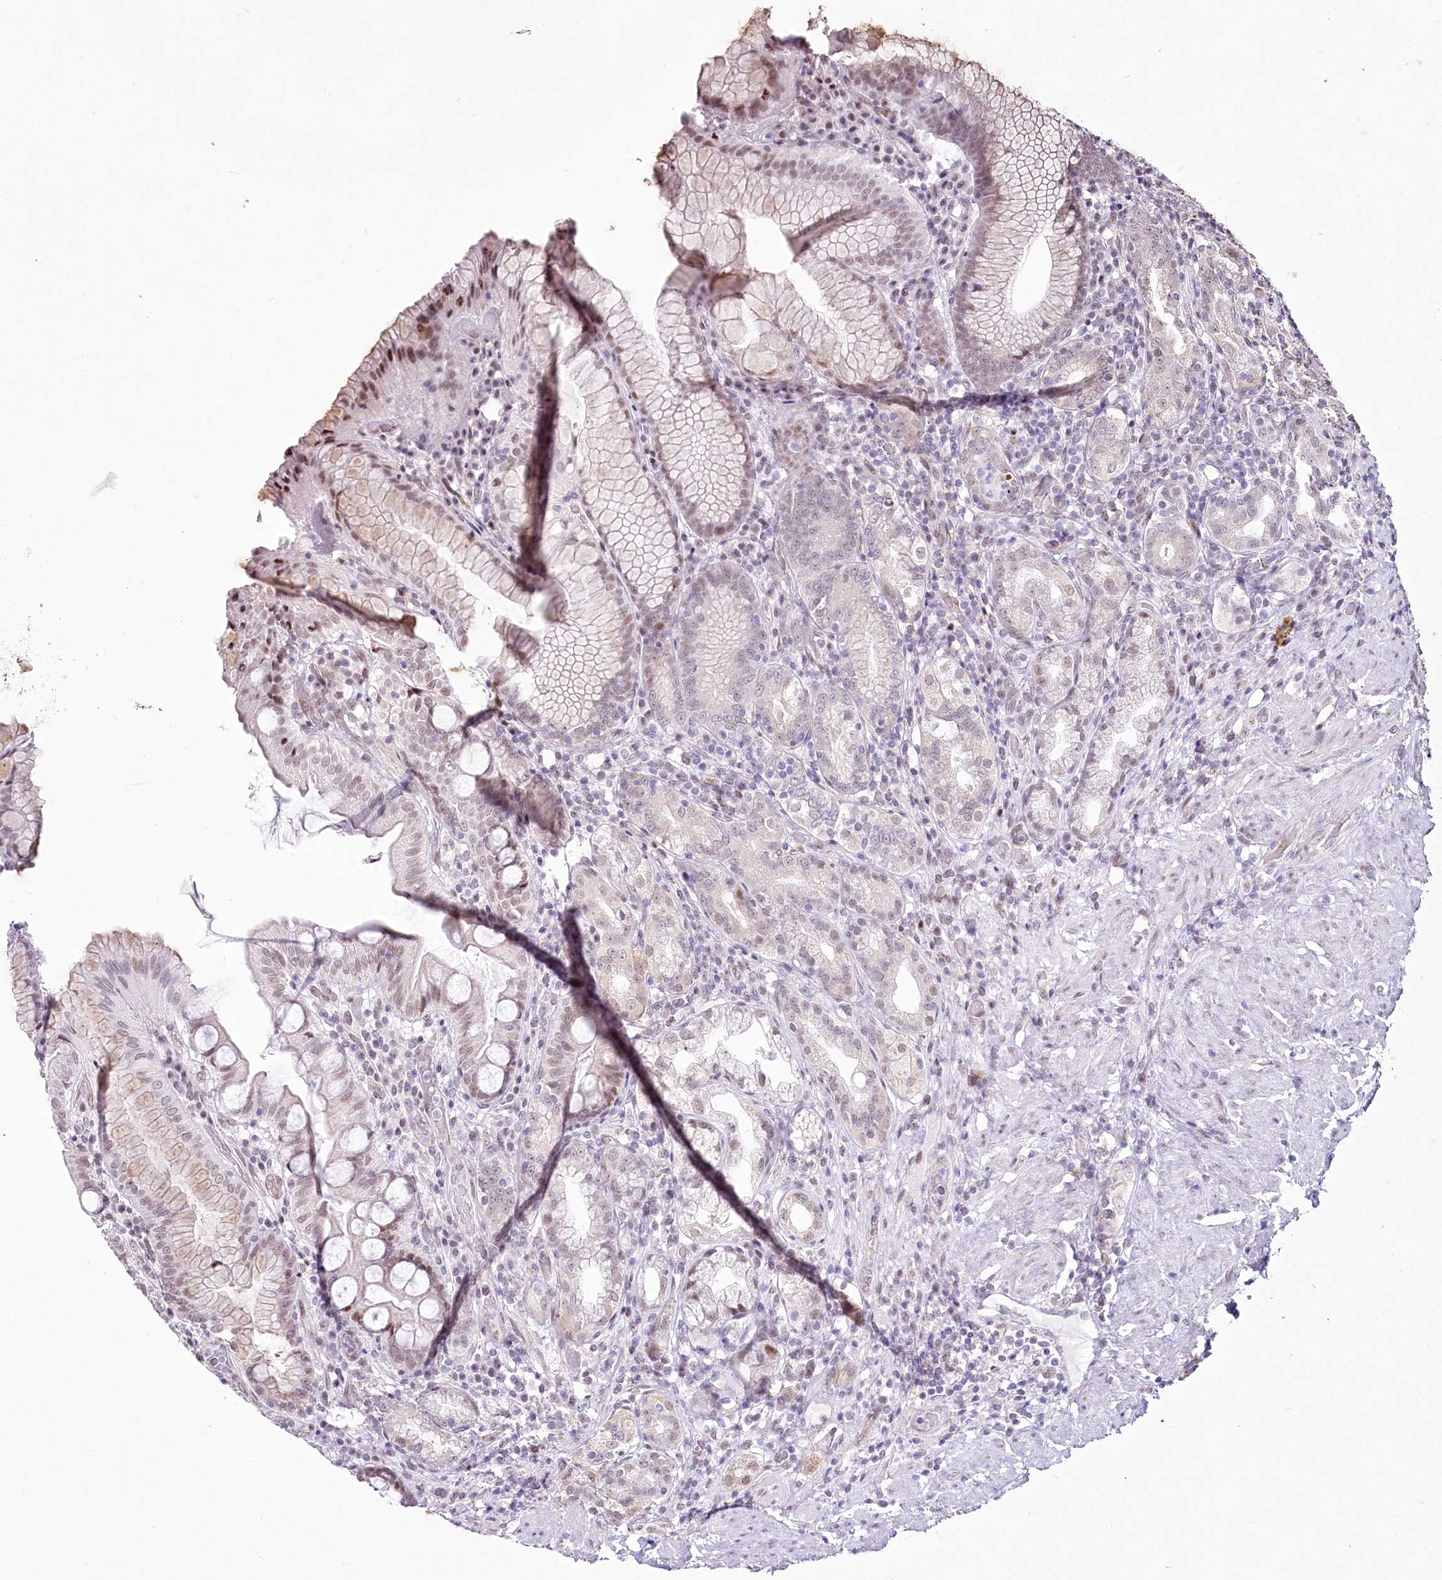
{"staining": {"intensity": "moderate", "quantity": "<25%", "location": "nuclear"}, "tissue": "stomach", "cell_type": "Glandular cells", "image_type": "normal", "snomed": [{"axis": "morphology", "description": "Normal tissue, NOS"}, {"axis": "topography", "description": "Stomach, upper"}, {"axis": "topography", "description": "Stomach, lower"}], "caption": "The histopathology image shows immunohistochemical staining of normal stomach. There is moderate nuclear staining is present in about <25% of glandular cells.", "gene": "YBX3", "patient": {"sex": "female", "age": 76}}